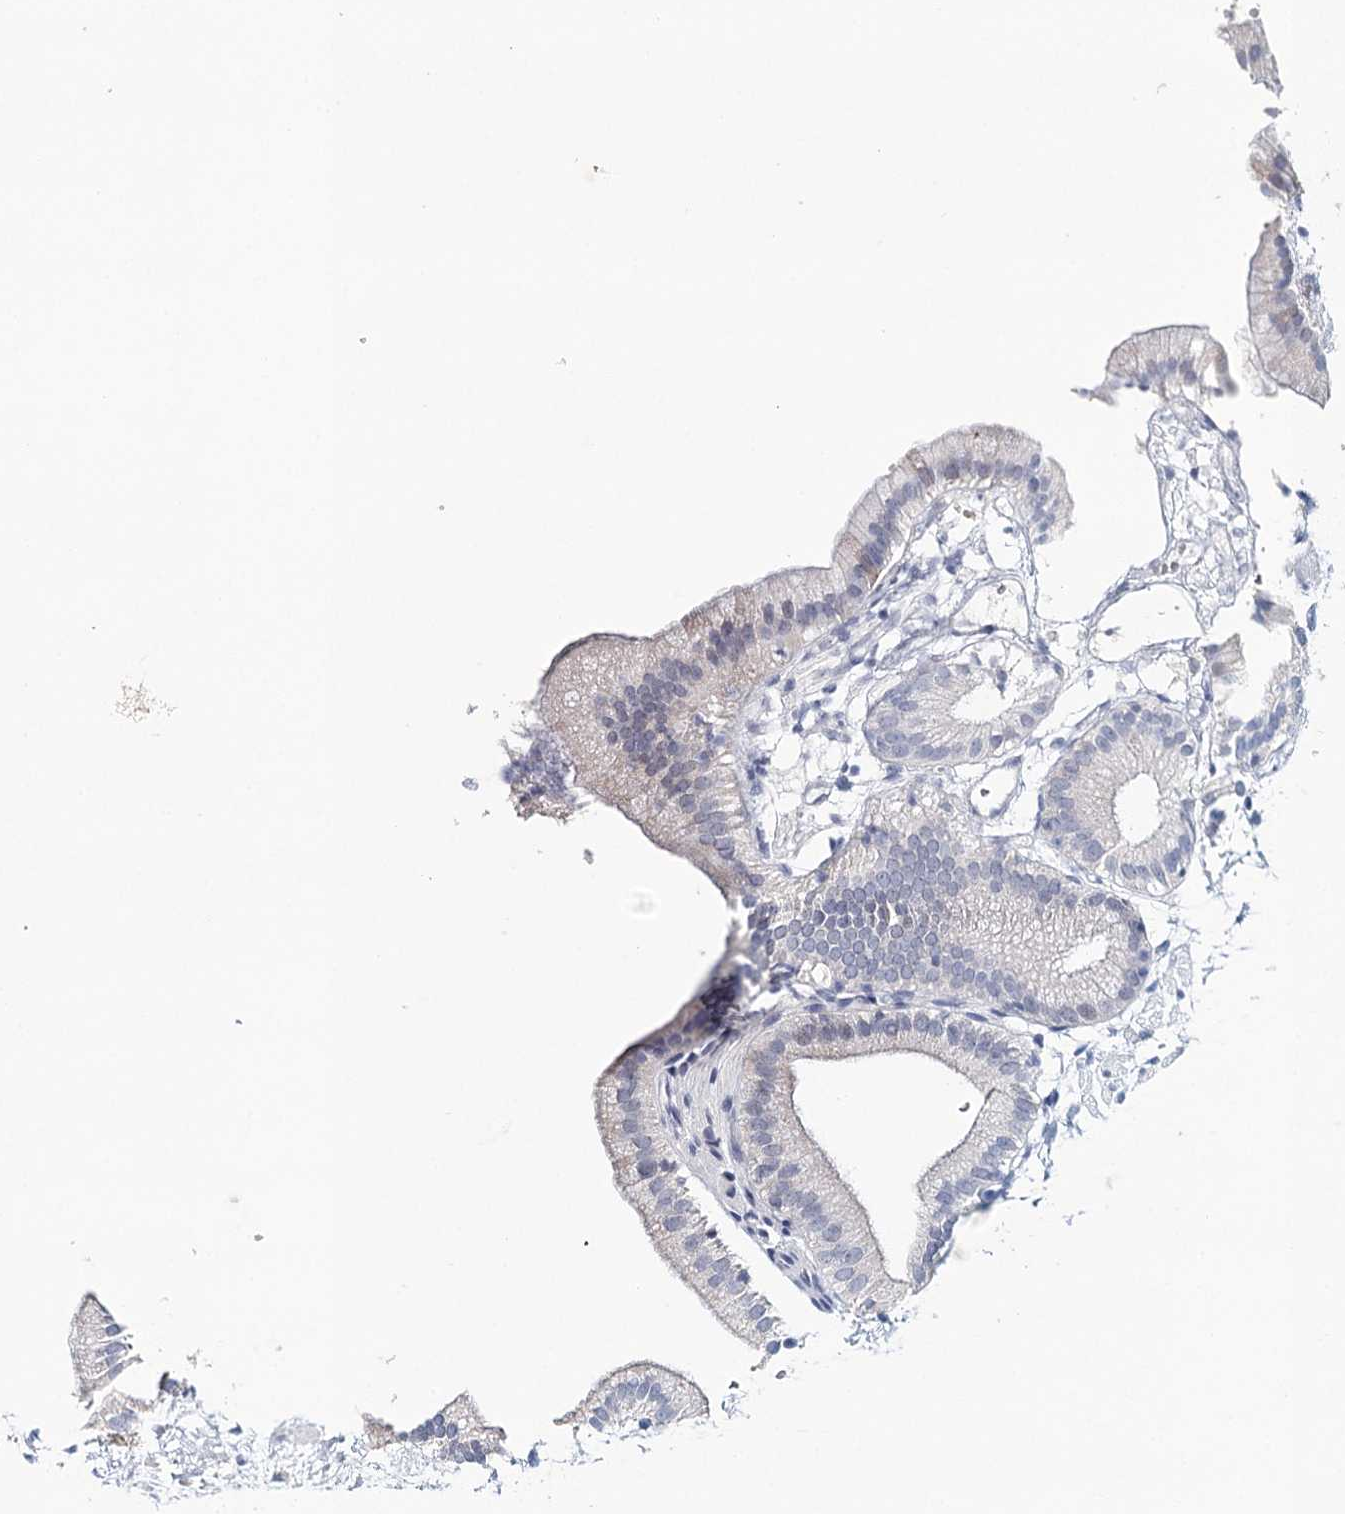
{"staining": {"intensity": "weak", "quantity": "<25%", "location": "cytoplasmic/membranous"}, "tissue": "gallbladder", "cell_type": "Glandular cells", "image_type": "normal", "snomed": [{"axis": "morphology", "description": "Normal tissue, NOS"}, {"axis": "topography", "description": "Gallbladder"}], "caption": "There is no significant staining in glandular cells of gallbladder. (DAB immunohistochemistry (IHC), high magnification).", "gene": "HSPA4L", "patient": {"sex": "male", "age": 55}}